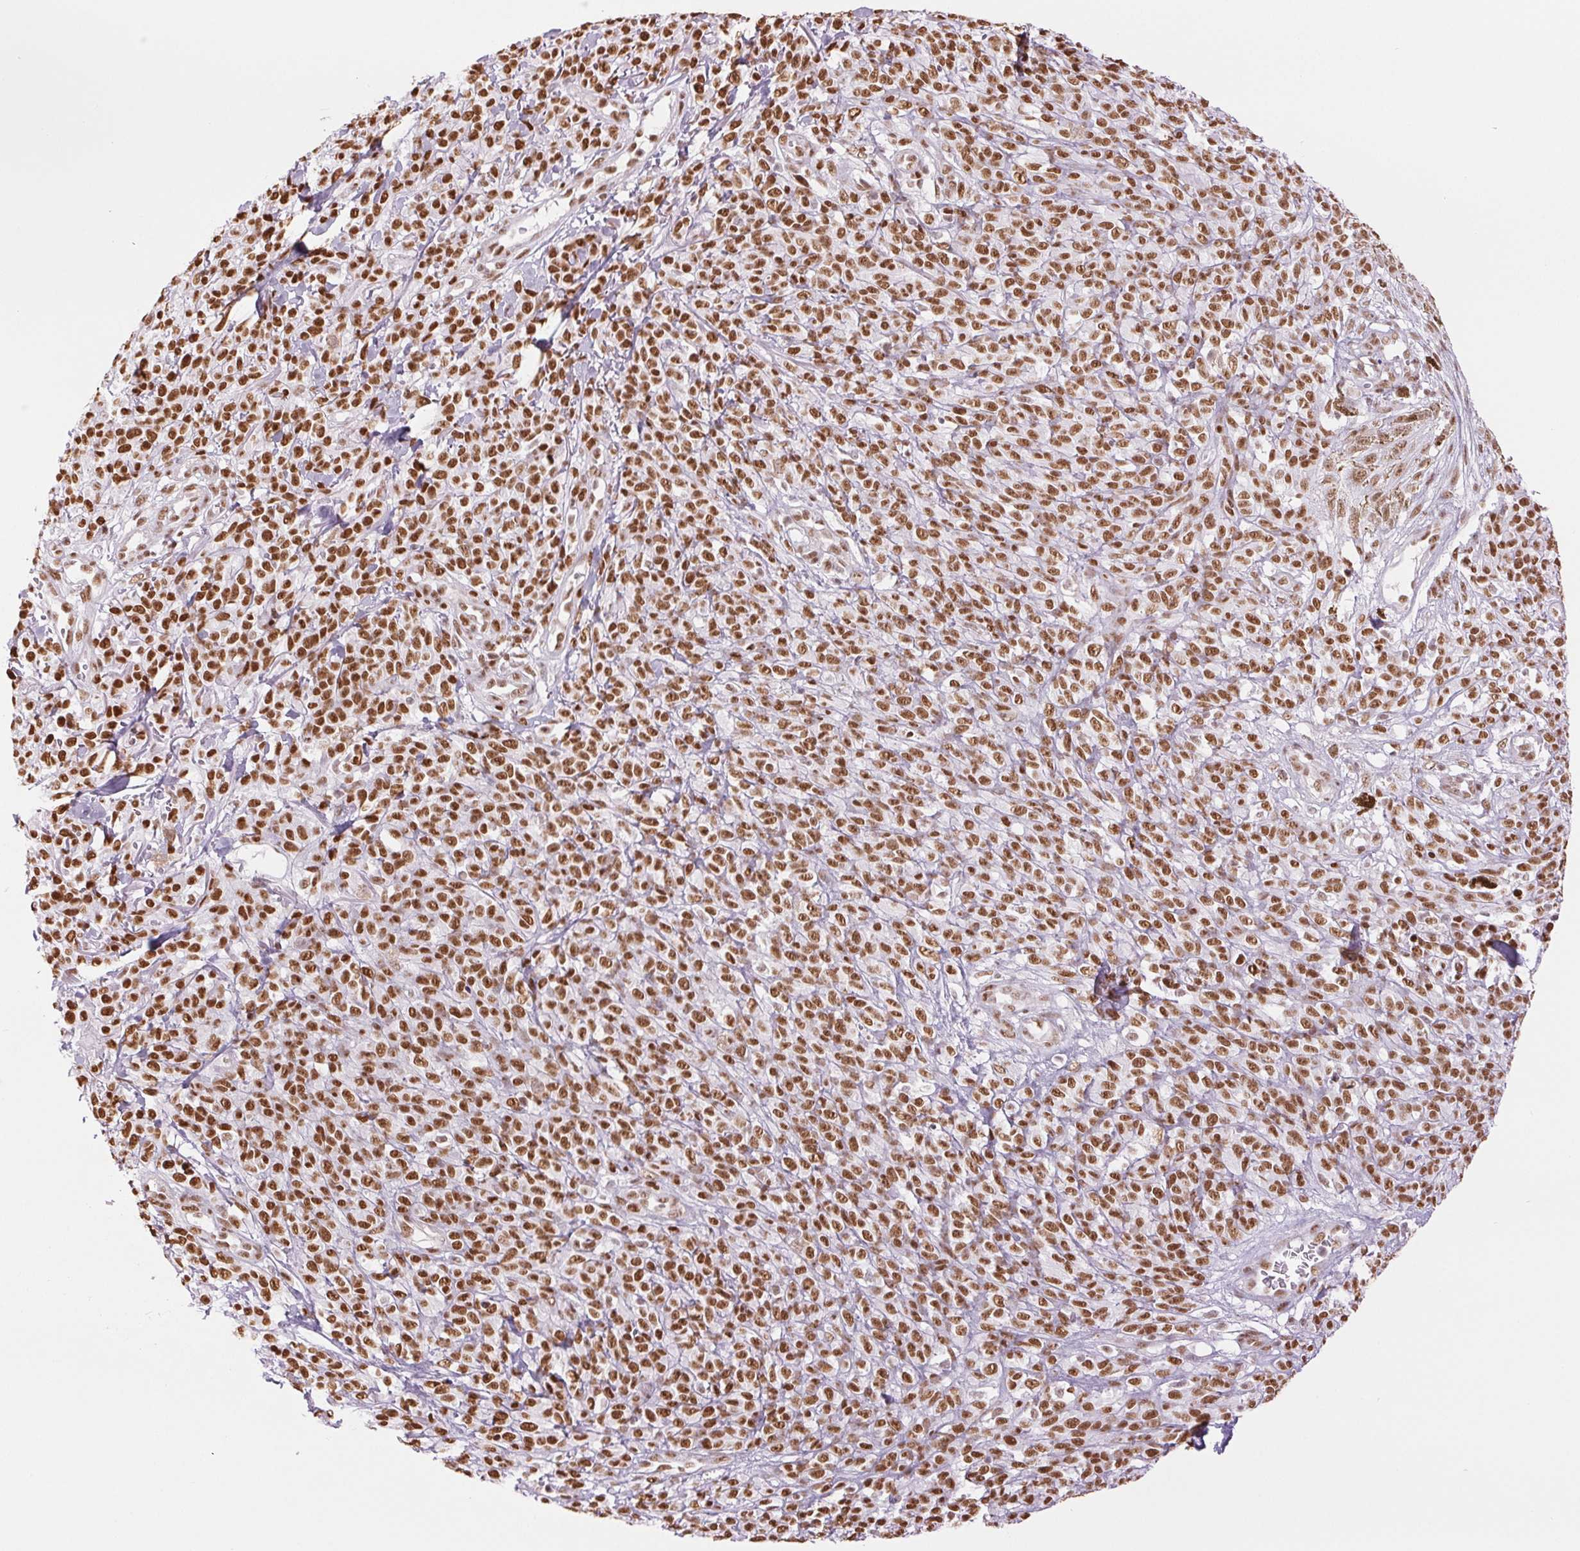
{"staining": {"intensity": "strong", "quantity": ">75%", "location": "nuclear"}, "tissue": "melanoma", "cell_type": "Tumor cells", "image_type": "cancer", "snomed": [{"axis": "morphology", "description": "Malignant melanoma, NOS"}, {"axis": "topography", "description": "Skin"}, {"axis": "topography", "description": "Skin of trunk"}], "caption": "Melanoma was stained to show a protein in brown. There is high levels of strong nuclear staining in about >75% of tumor cells.", "gene": "ZFR2", "patient": {"sex": "male", "age": 74}}